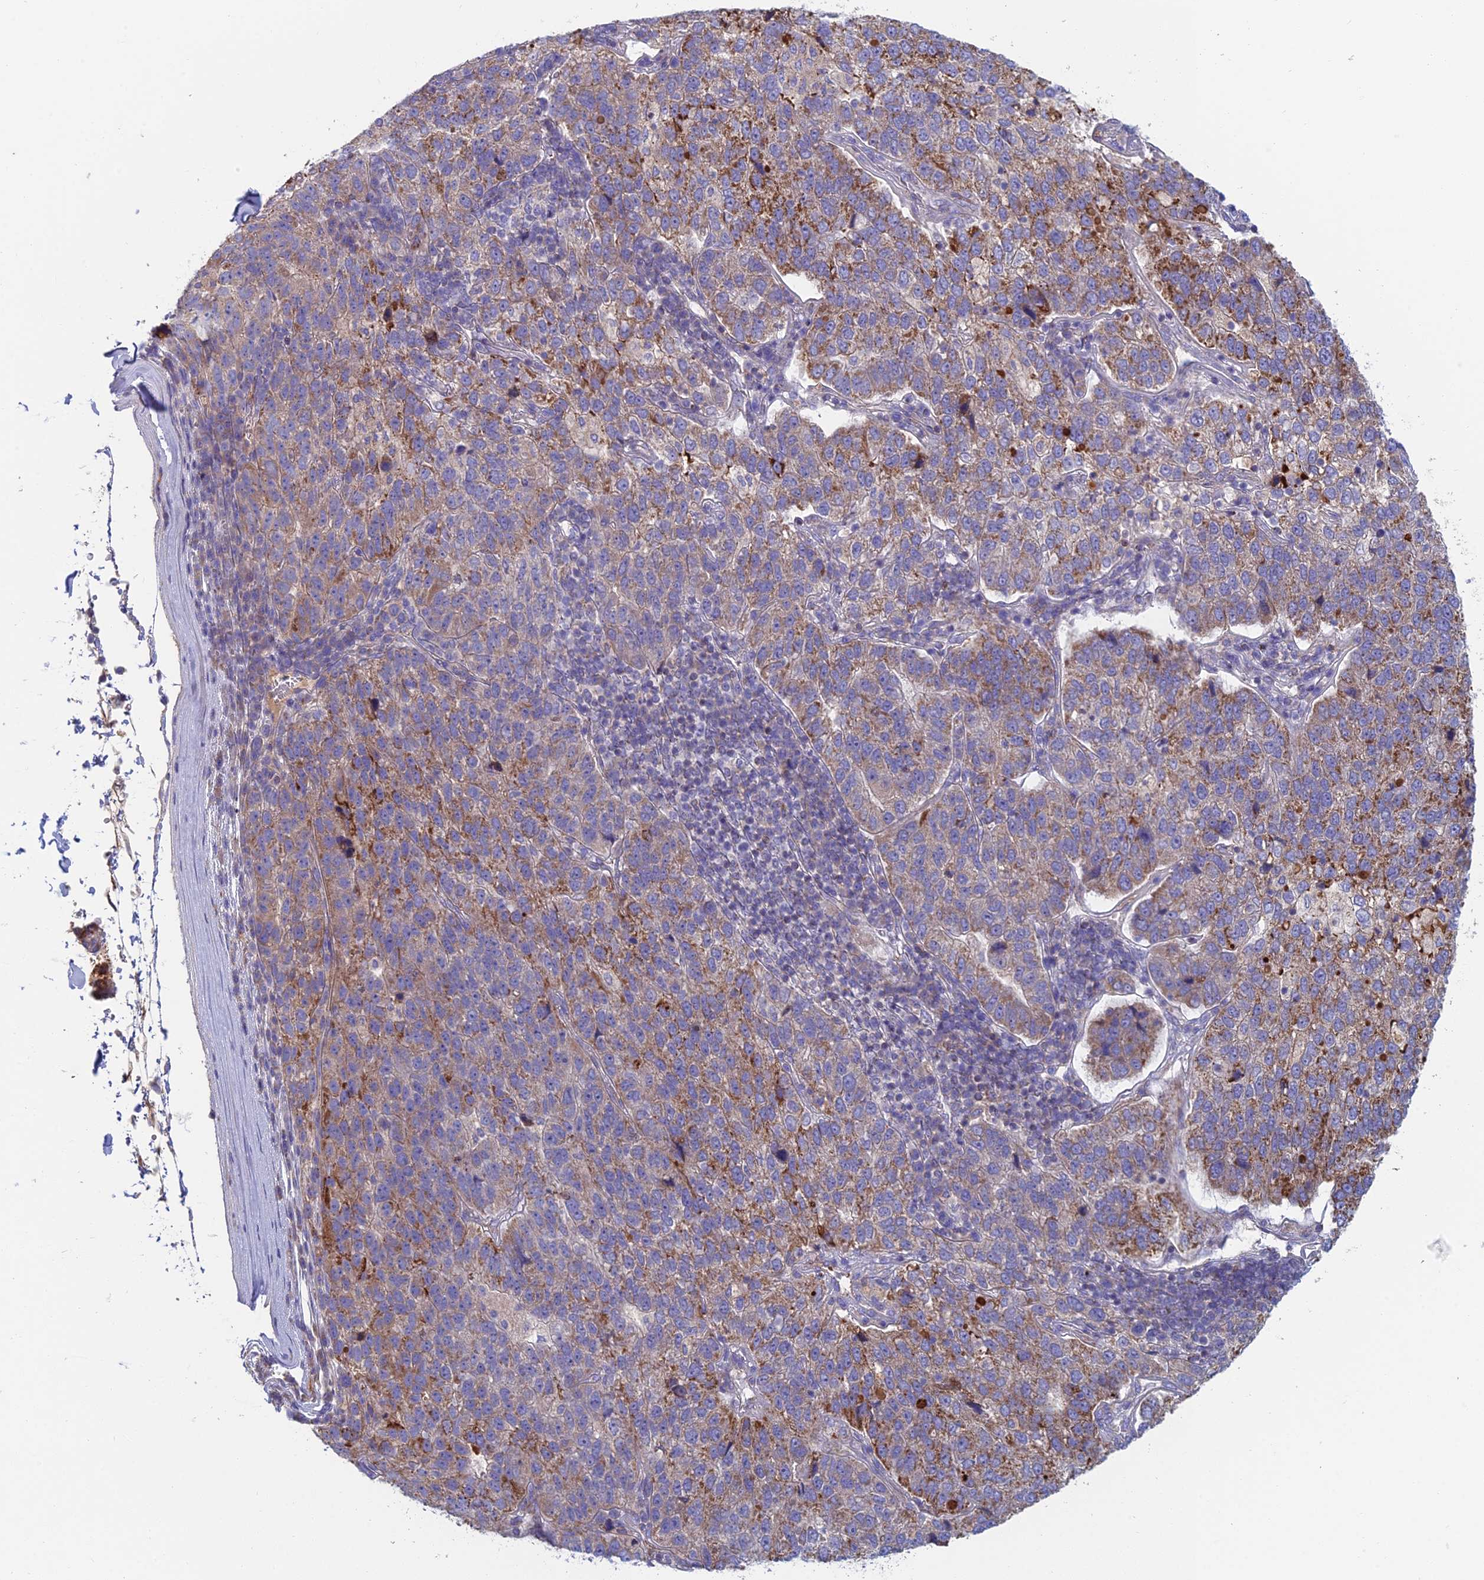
{"staining": {"intensity": "moderate", "quantity": "25%-75%", "location": "cytoplasmic/membranous"}, "tissue": "pancreatic cancer", "cell_type": "Tumor cells", "image_type": "cancer", "snomed": [{"axis": "morphology", "description": "Adenocarcinoma, NOS"}, {"axis": "topography", "description": "Pancreas"}], "caption": "Pancreatic cancer (adenocarcinoma) tissue displays moderate cytoplasmic/membranous staining in approximately 25%-75% of tumor cells", "gene": "IFTAP", "patient": {"sex": "female", "age": 61}}